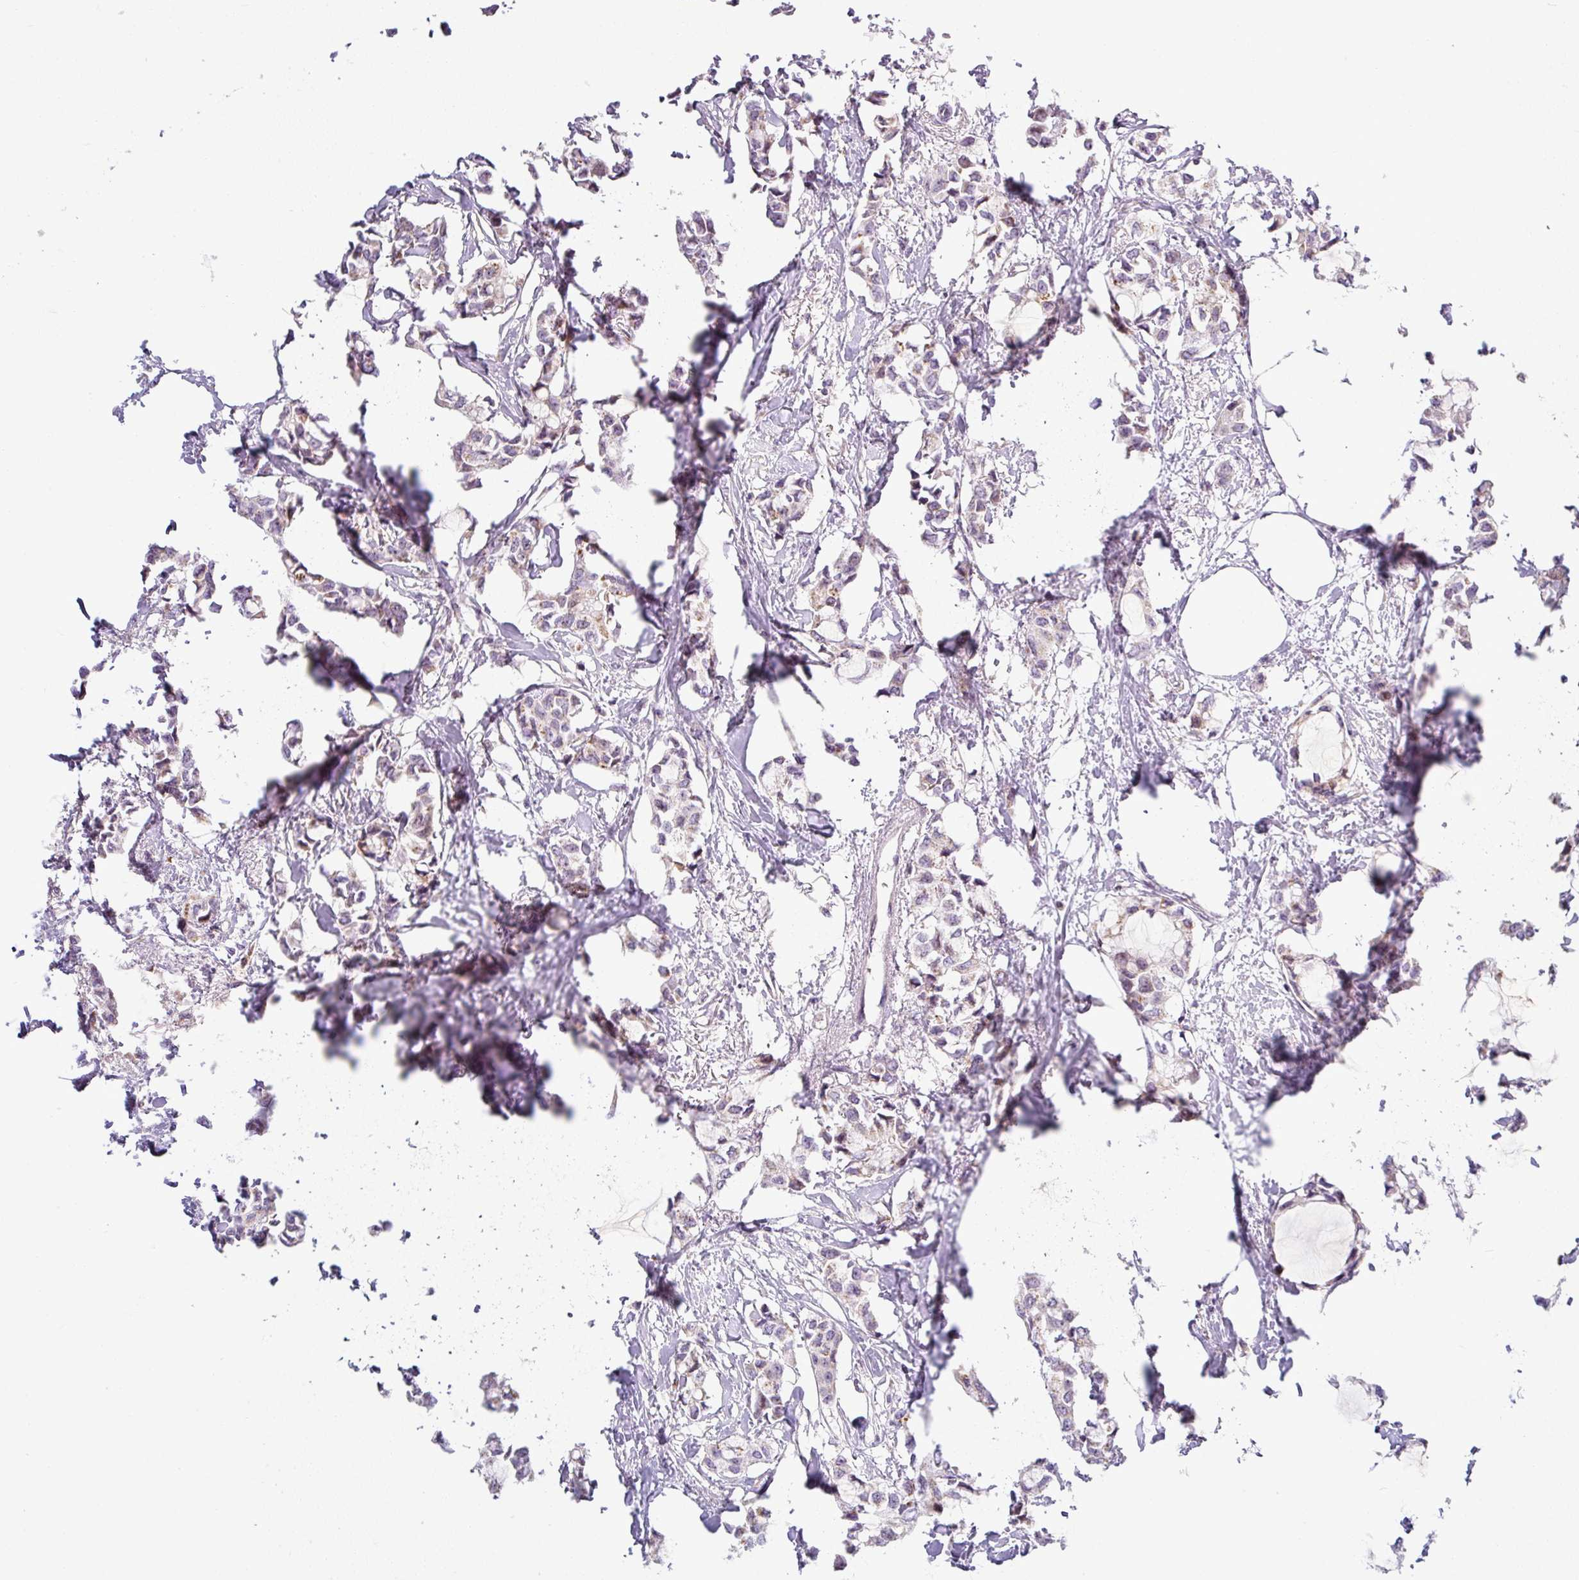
{"staining": {"intensity": "negative", "quantity": "none", "location": "none"}, "tissue": "breast cancer", "cell_type": "Tumor cells", "image_type": "cancer", "snomed": [{"axis": "morphology", "description": "Duct carcinoma"}, {"axis": "topography", "description": "Breast"}], "caption": "IHC histopathology image of breast infiltrating ductal carcinoma stained for a protein (brown), which exhibits no positivity in tumor cells.", "gene": "NDUFB2", "patient": {"sex": "female", "age": 73}}